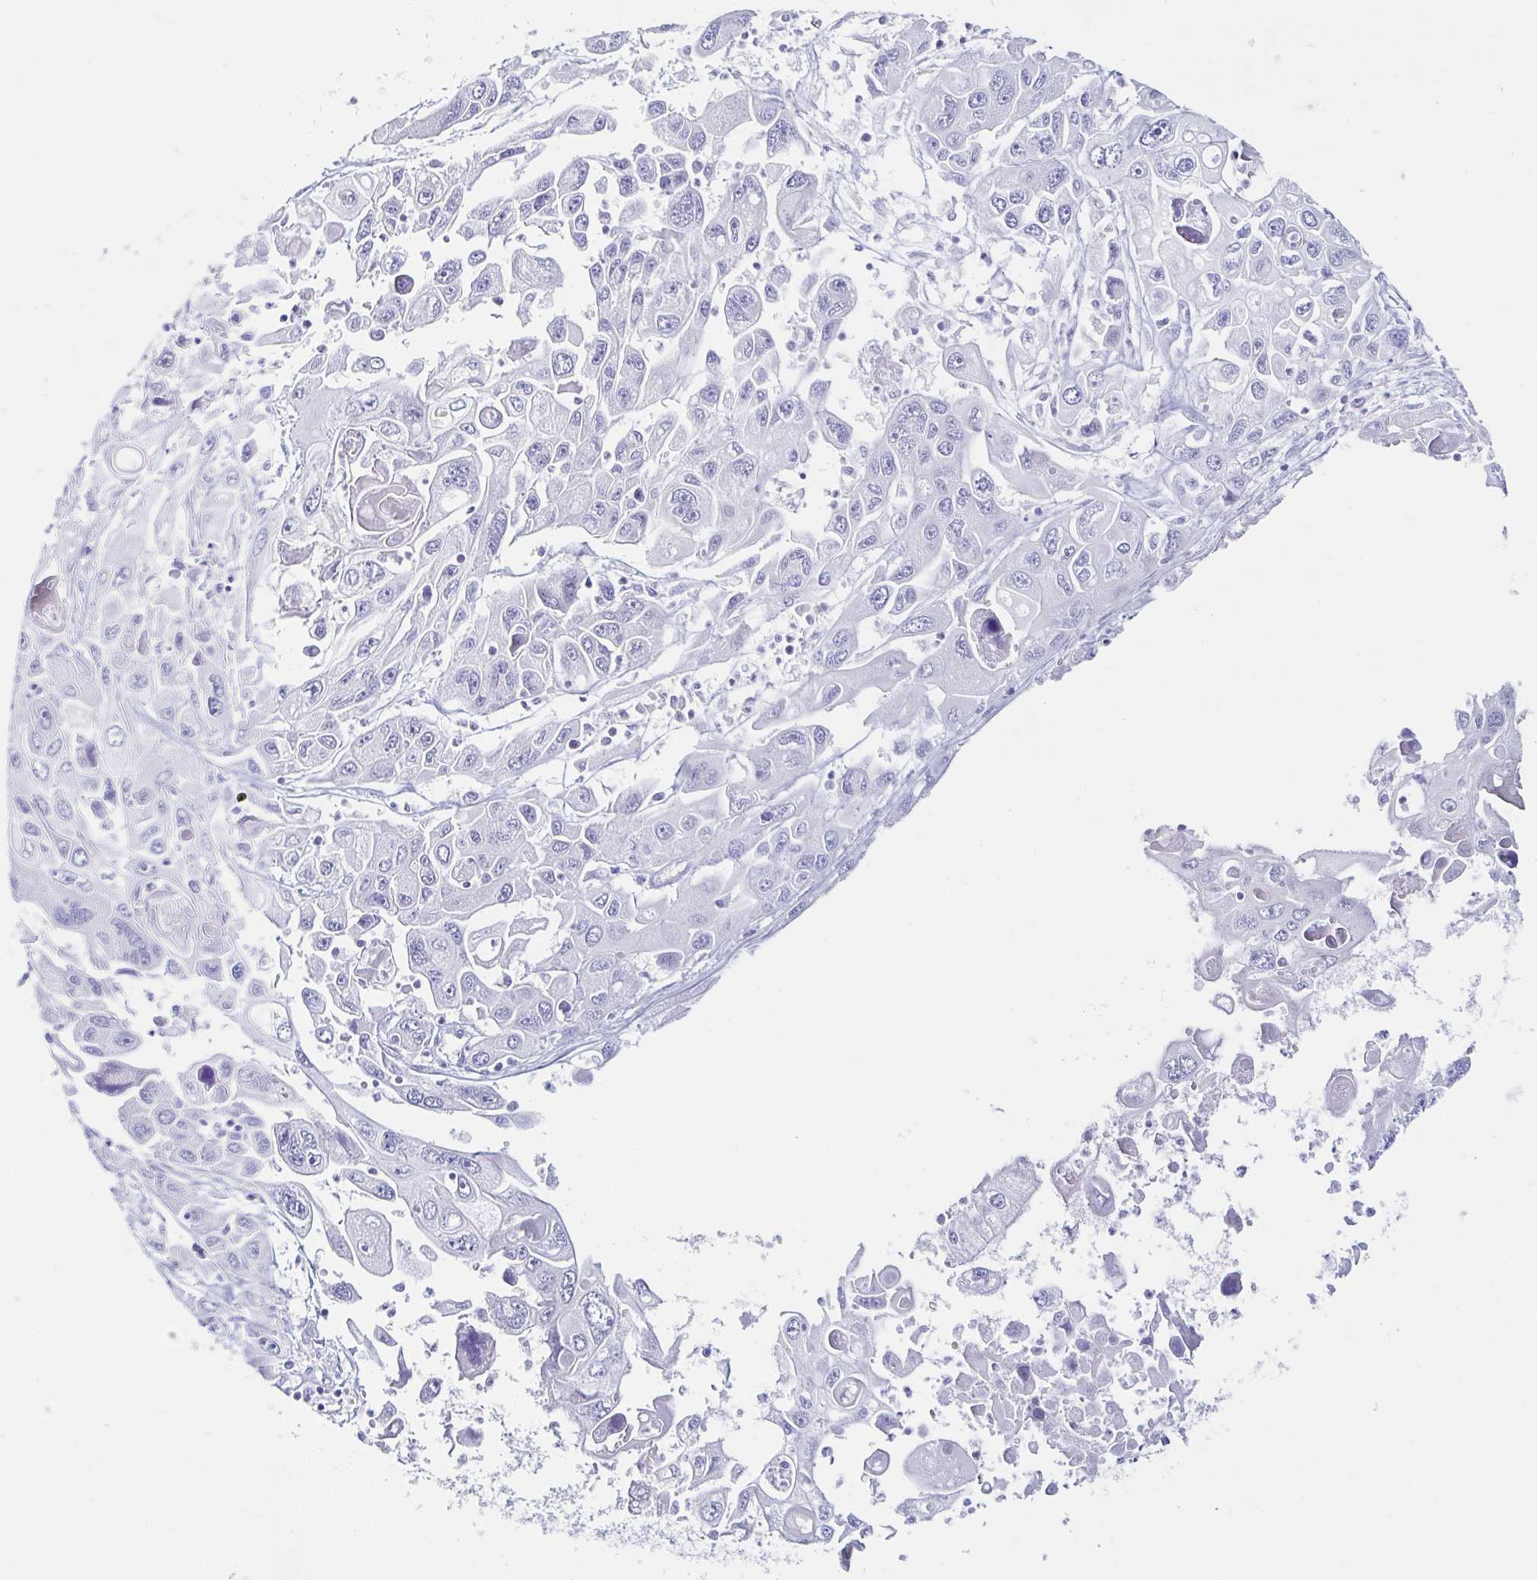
{"staining": {"intensity": "negative", "quantity": "none", "location": "none"}, "tissue": "pancreatic cancer", "cell_type": "Tumor cells", "image_type": "cancer", "snomed": [{"axis": "morphology", "description": "Adenocarcinoma, NOS"}, {"axis": "topography", "description": "Pancreas"}], "caption": "DAB (3,3'-diaminobenzidine) immunohistochemical staining of human pancreatic adenocarcinoma displays no significant positivity in tumor cells. (DAB (3,3'-diaminobenzidine) IHC visualized using brightfield microscopy, high magnification).", "gene": "C4orf17", "patient": {"sex": "male", "age": 70}}